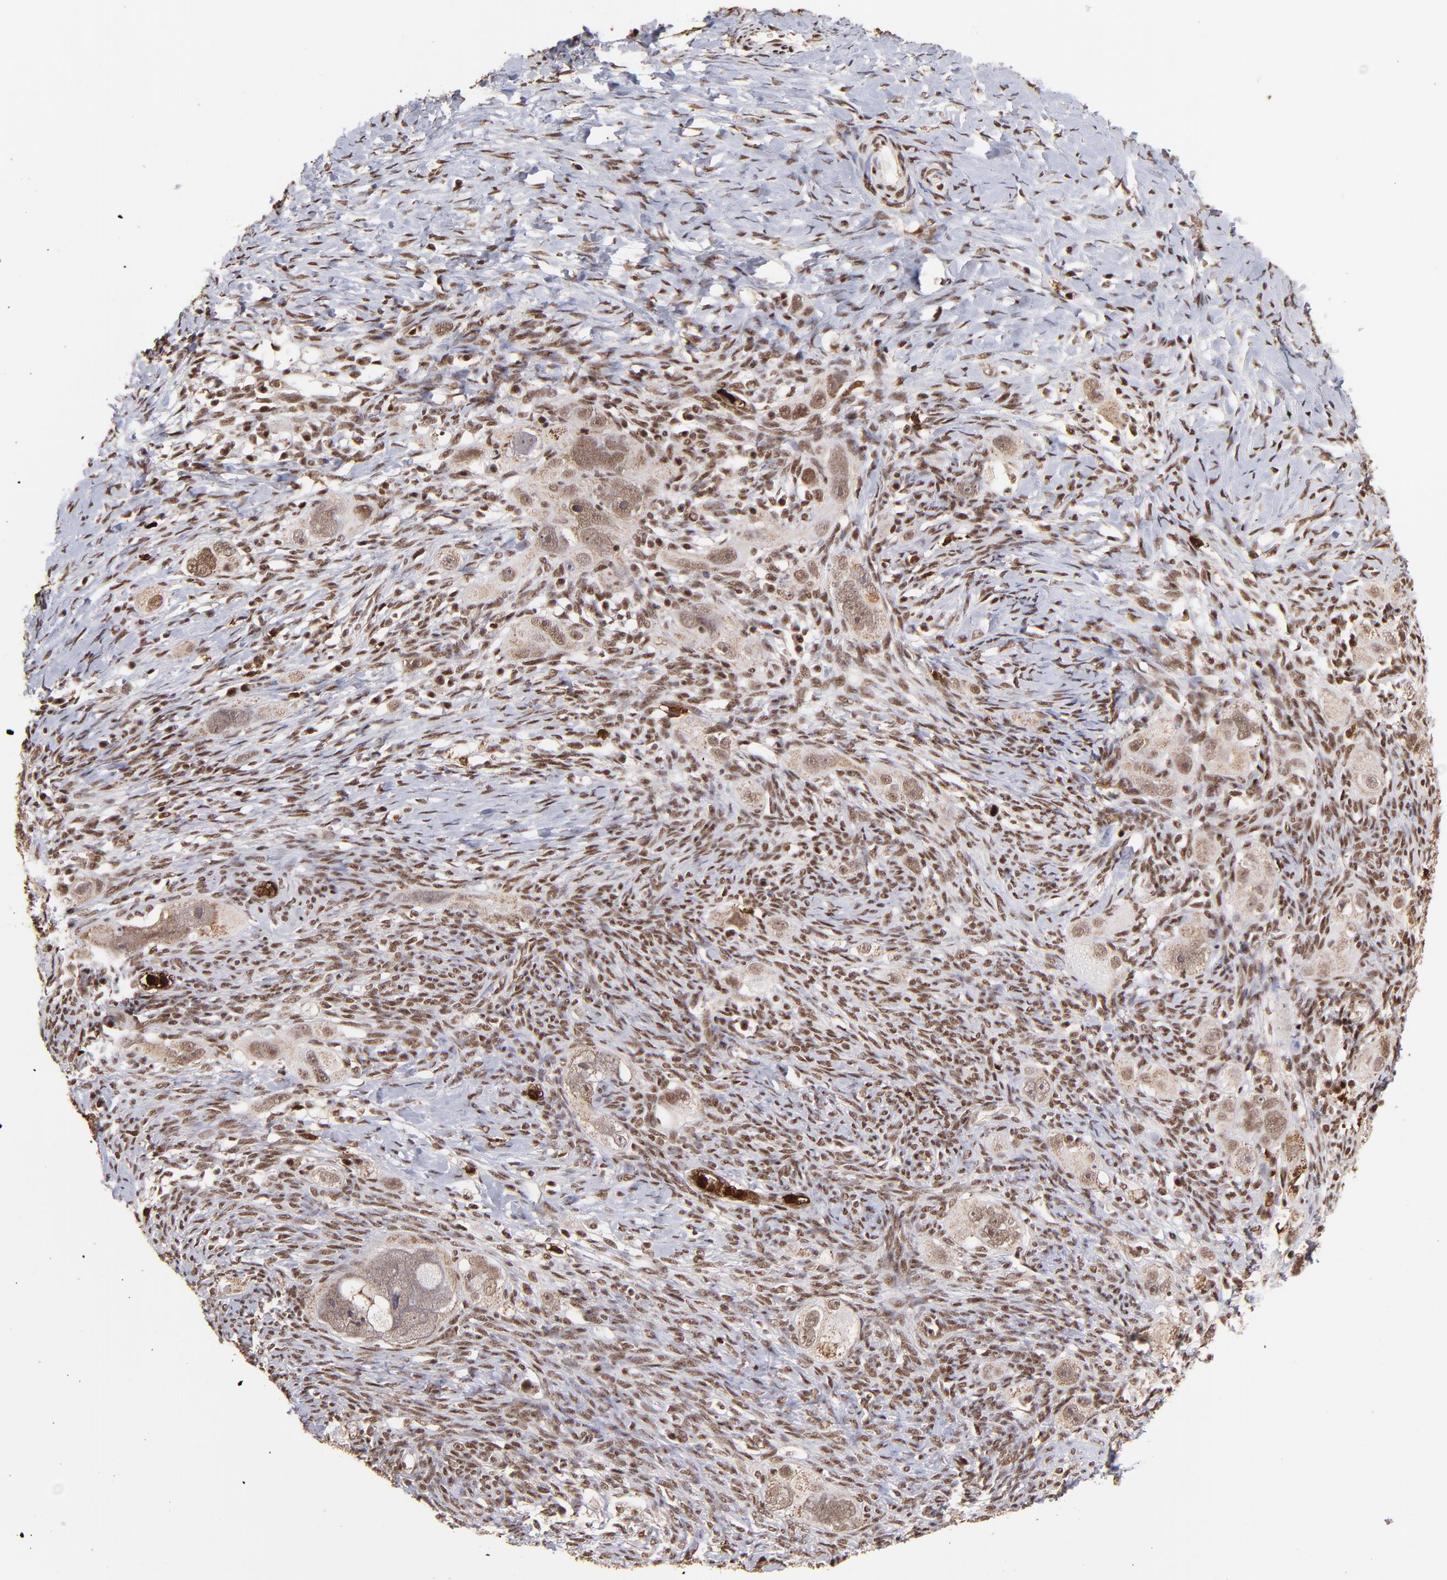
{"staining": {"intensity": "moderate", "quantity": ">75%", "location": "cytoplasmic/membranous,nuclear"}, "tissue": "ovarian cancer", "cell_type": "Tumor cells", "image_type": "cancer", "snomed": [{"axis": "morphology", "description": "Normal tissue, NOS"}, {"axis": "morphology", "description": "Cystadenocarcinoma, serous, NOS"}, {"axis": "topography", "description": "Ovary"}], "caption": "This micrograph exhibits IHC staining of ovarian cancer, with medium moderate cytoplasmic/membranous and nuclear positivity in about >75% of tumor cells.", "gene": "ZFX", "patient": {"sex": "female", "age": 62}}